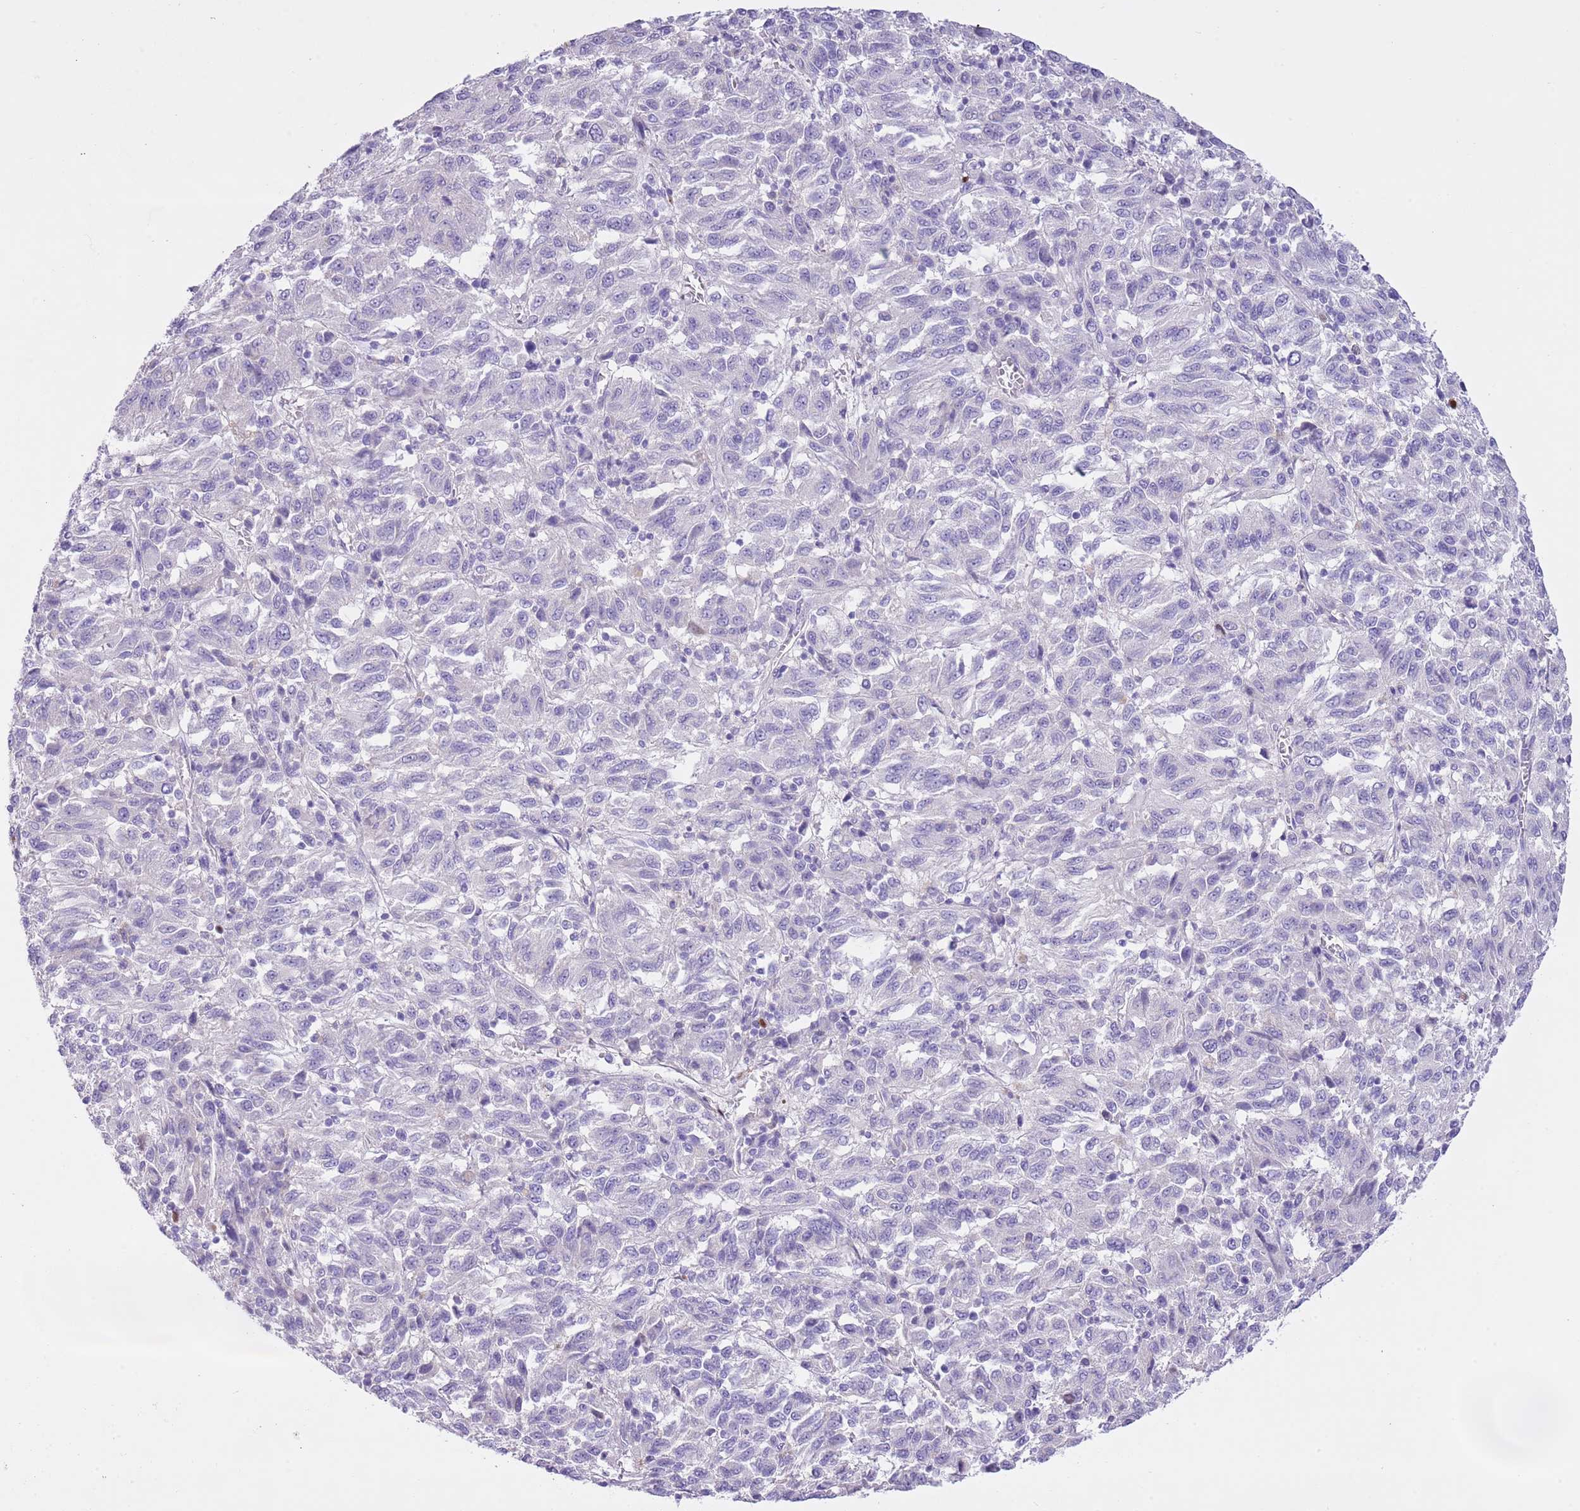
{"staining": {"intensity": "negative", "quantity": "none", "location": "none"}, "tissue": "melanoma", "cell_type": "Tumor cells", "image_type": "cancer", "snomed": [{"axis": "morphology", "description": "Malignant melanoma, Metastatic site"}, {"axis": "topography", "description": "Lung"}], "caption": "High power microscopy photomicrograph of an immunohistochemistry image of melanoma, revealing no significant expression in tumor cells.", "gene": "CLEC2A", "patient": {"sex": "male", "age": 64}}